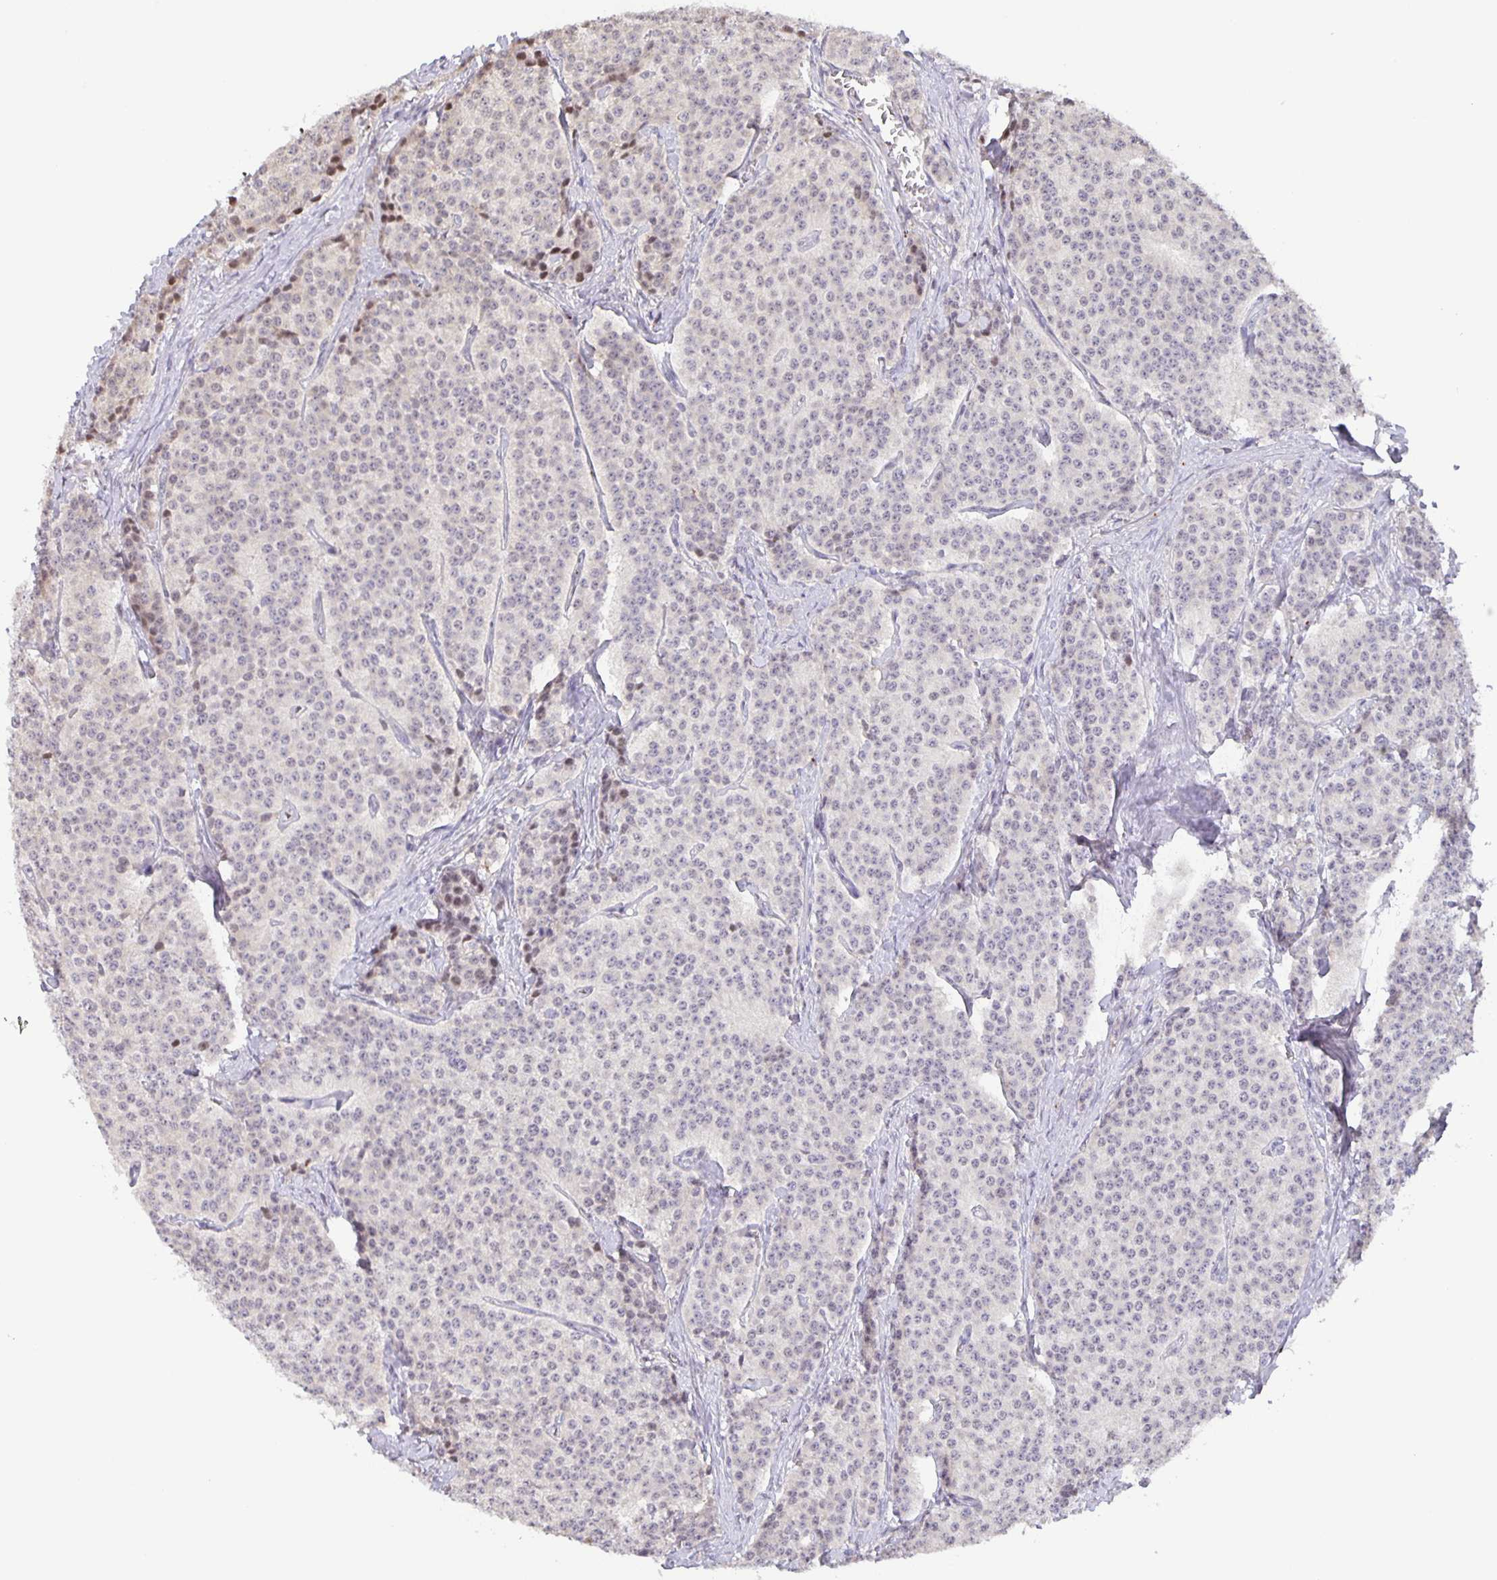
{"staining": {"intensity": "negative", "quantity": "none", "location": "none"}, "tissue": "carcinoid", "cell_type": "Tumor cells", "image_type": "cancer", "snomed": [{"axis": "morphology", "description": "Carcinoid, malignant, NOS"}, {"axis": "topography", "description": "Small intestine"}], "caption": "Carcinoid stained for a protein using immunohistochemistry (IHC) shows no staining tumor cells.", "gene": "MAPK12", "patient": {"sex": "female", "age": 64}}